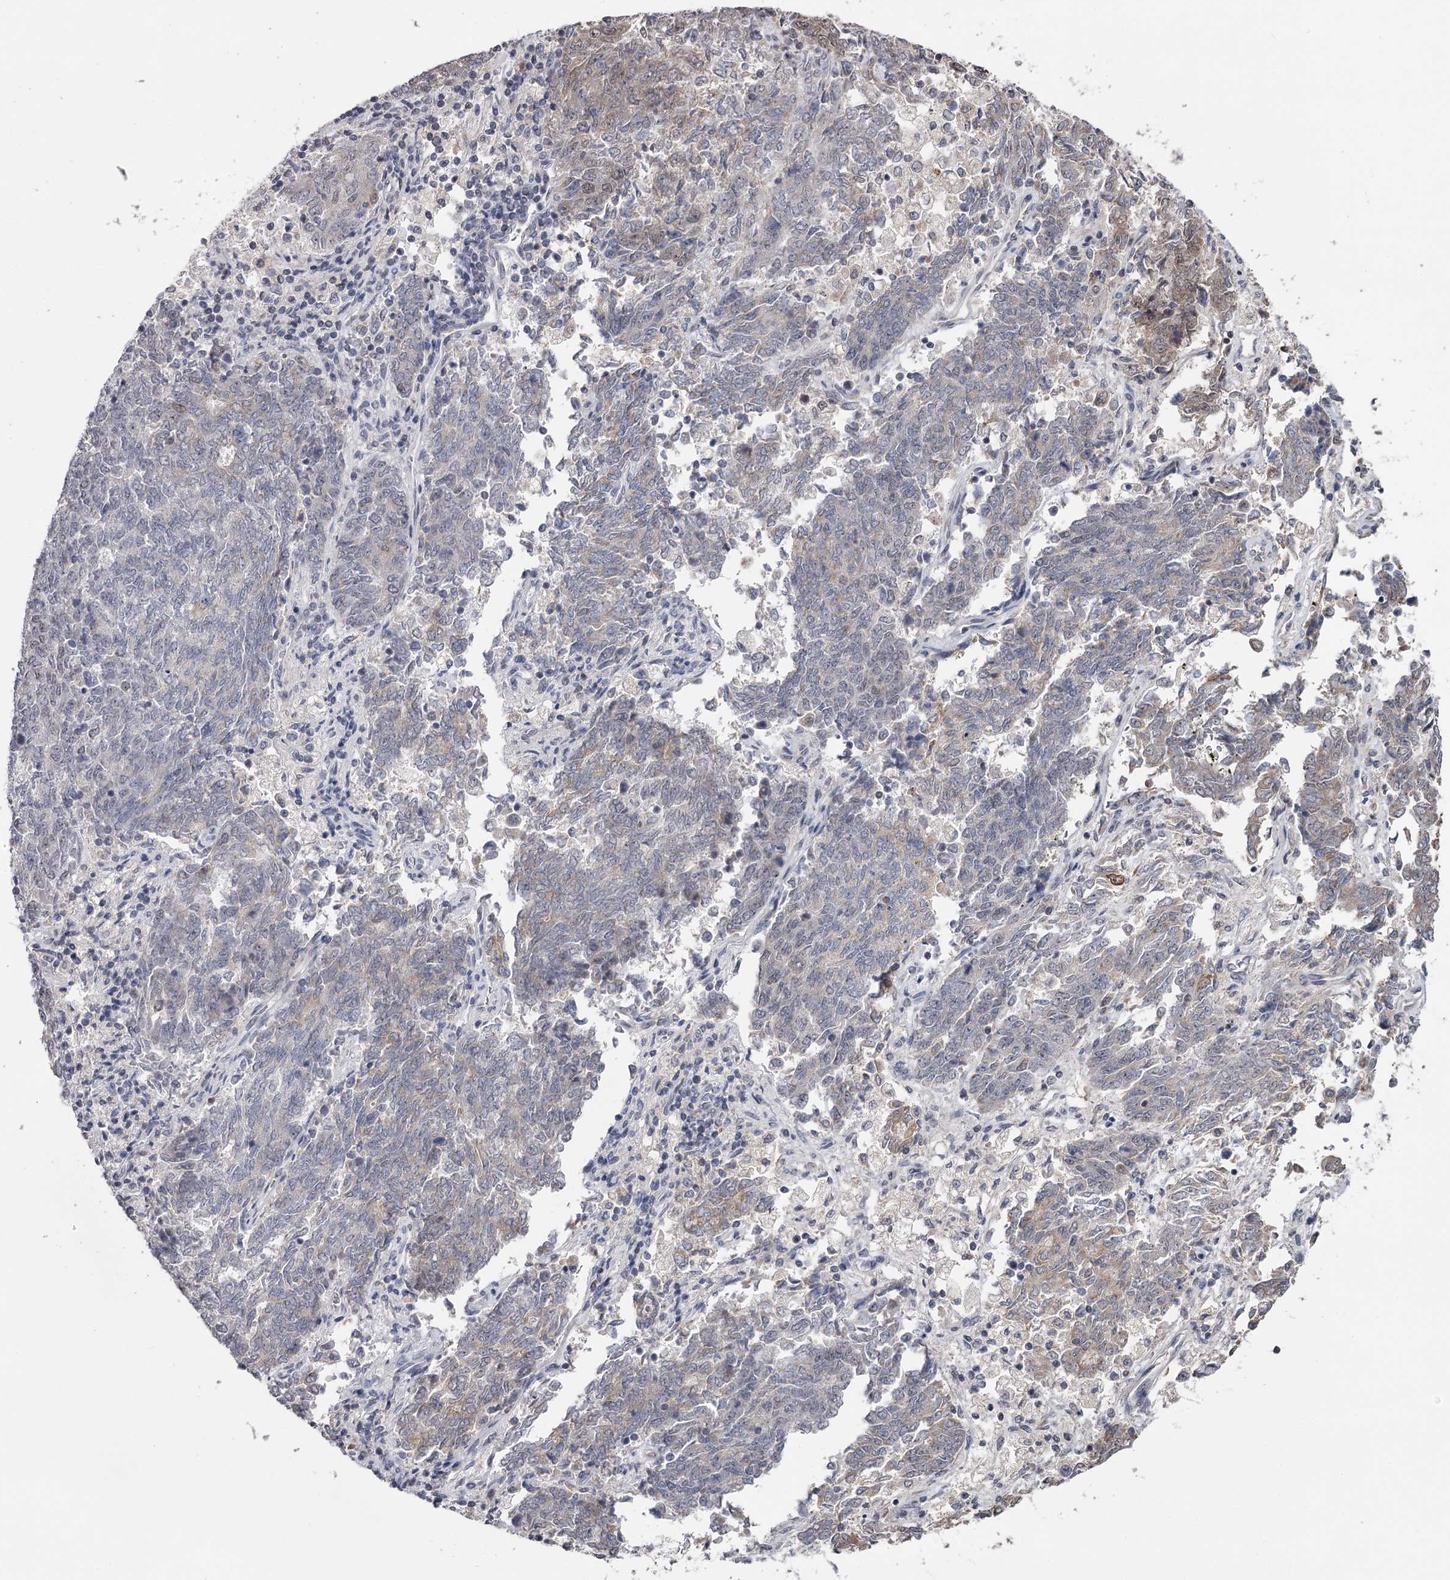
{"staining": {"intensity": "weak", "quantity": "<25%", "location": "cytoplasmic/membranous"}, "tissue": "endometrial cancer", "cell_type": "Tumor cells", "image_type": "cancer", "snomed": [{"axis": "morphology", "description": "Adenocarcinoma, NOS"}, {"axis": "topography", "description": "Endometrium"}], "caption": "Endometrial cancer stained for a protein using immunohistochemistry (IHC) exhibits no expression tumor cells.", "gene": "GTSF1", "patient": {"sex": "female", "age": 80}}